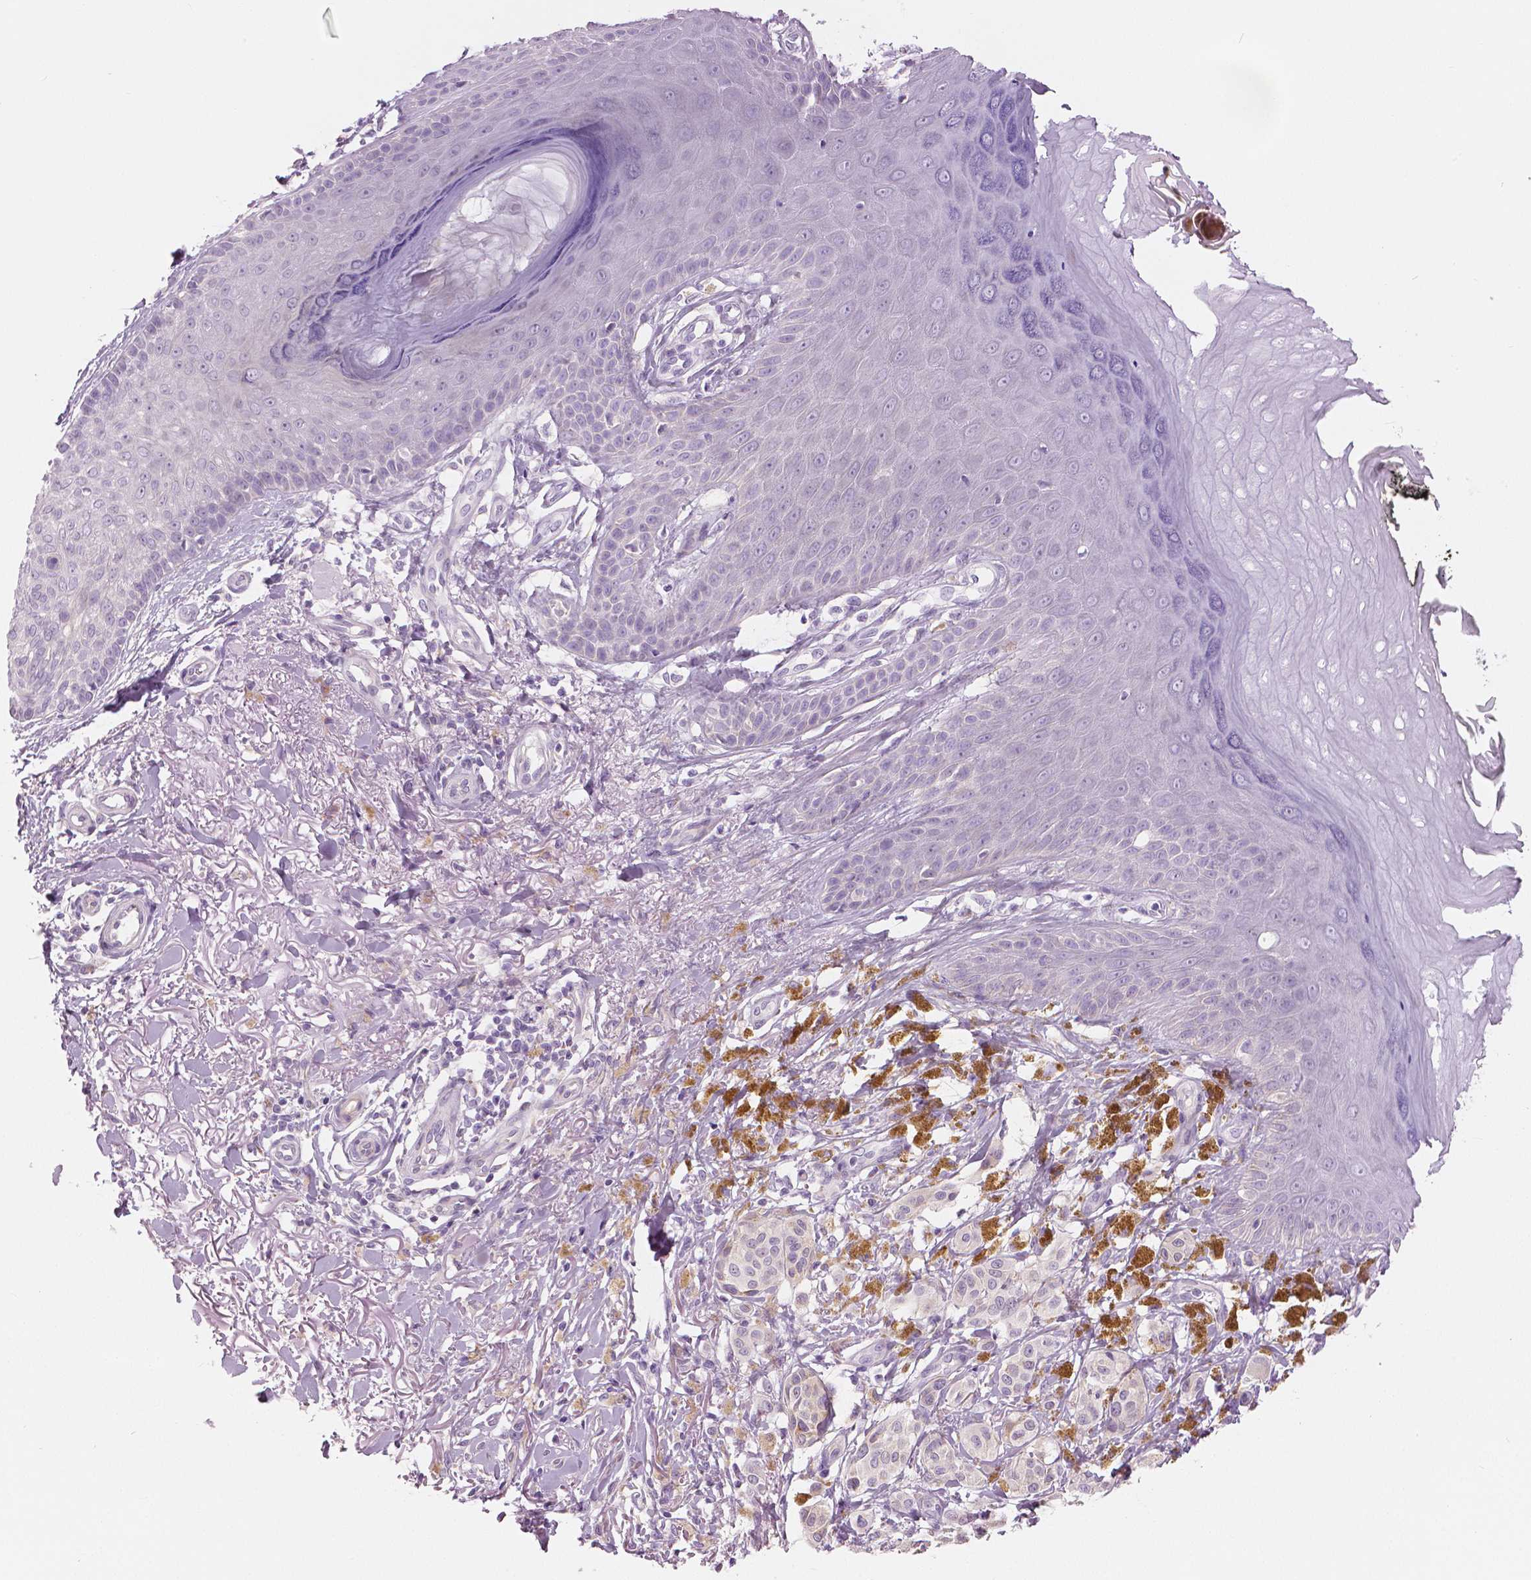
{"staining": {"intensity": "negative", "quantity": "none", "location": "none"}, "tissue": "melanoma", "cell_type": "Tumor cells", "image_type": "cancer", "snomed": [{"axis": "morphology", "description": "Malignant melanoma, NOS"}, {"axis": "topography", "description": "Skin"}], "caption": "Tumor cells are negative for protein expression in human melanoma.", "gene": "SLC24A1", "patient": {"sex": "female", "age": 80}}